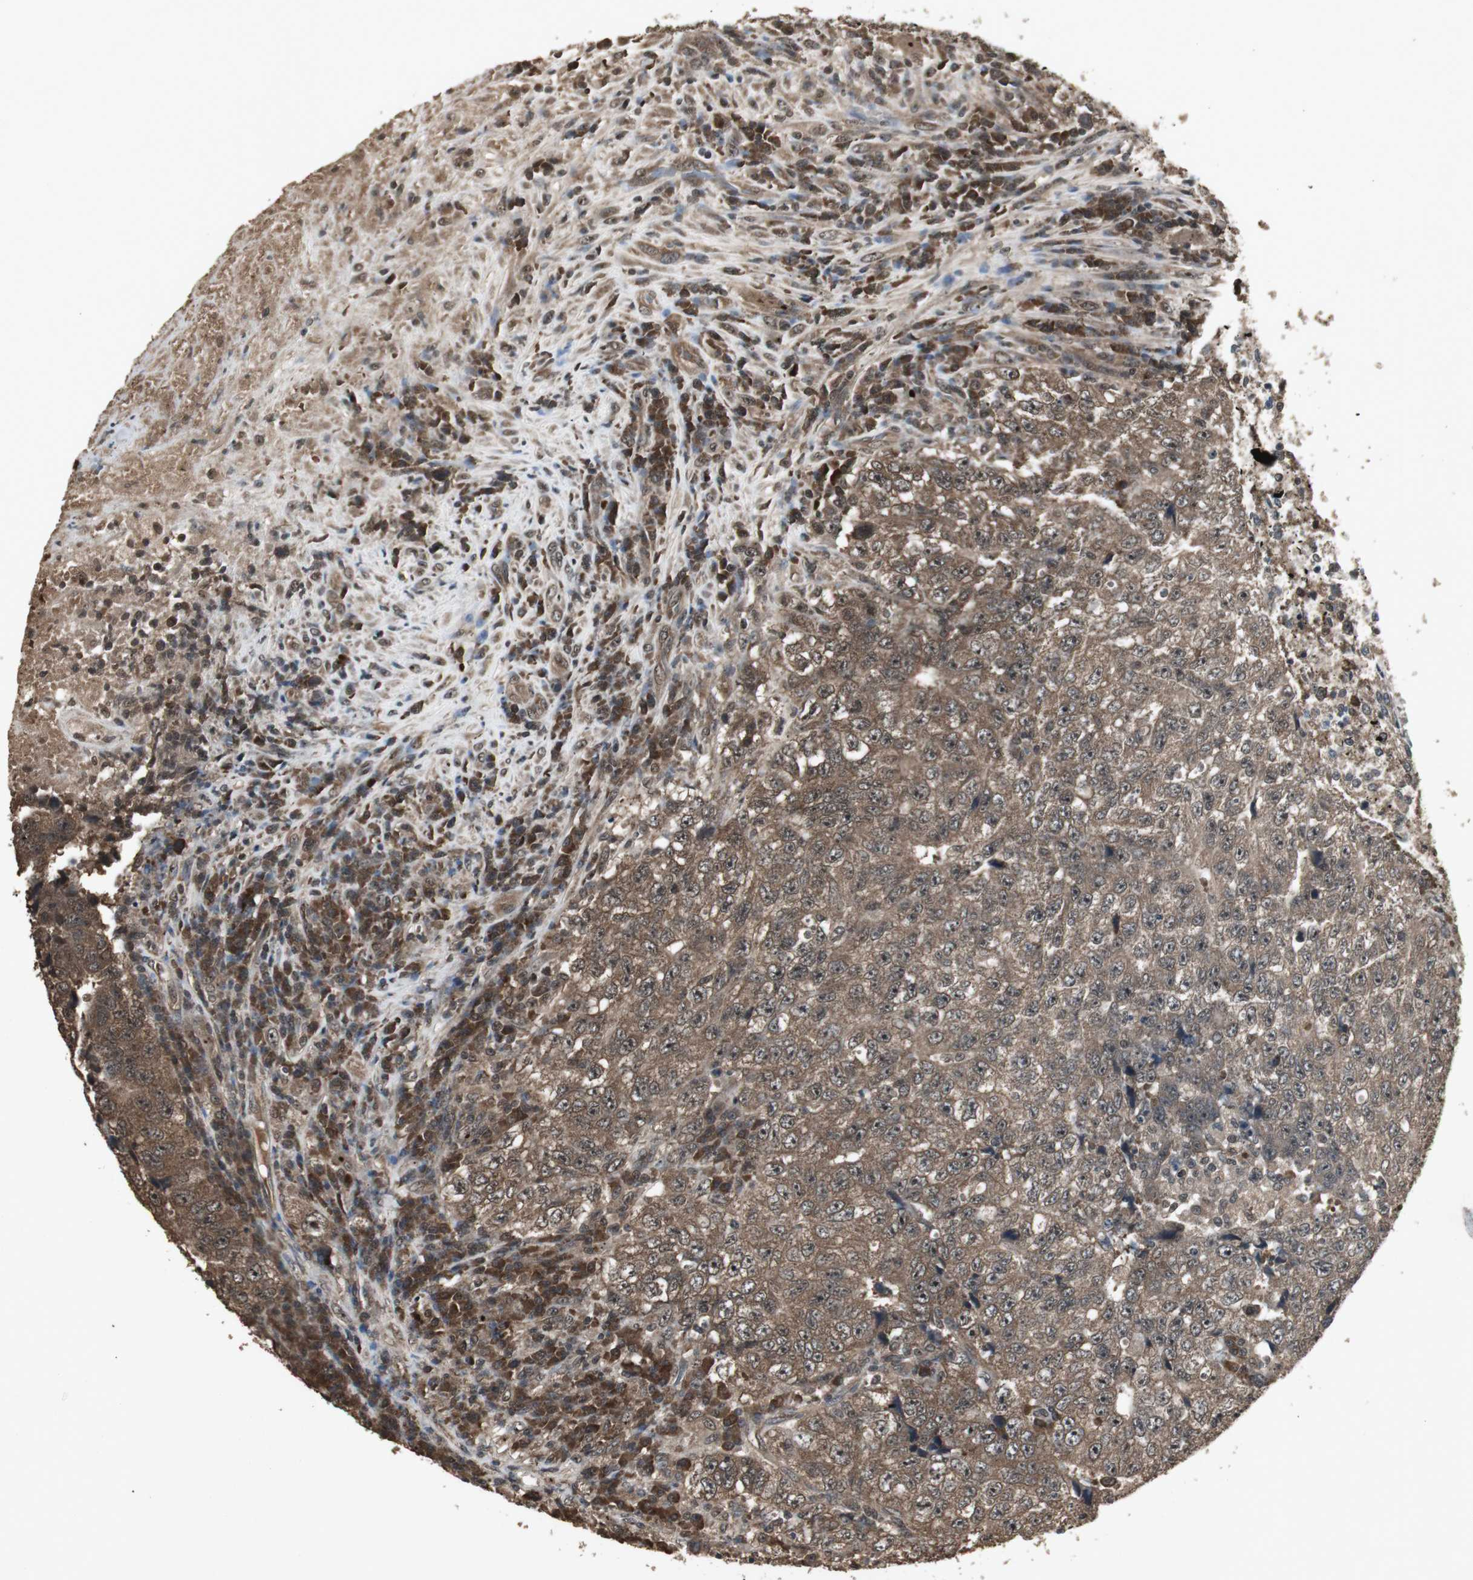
{"staining": {"intensity": "moderate", "quantity": ">75%", "location": "cytoplasmic/membranous"}, "tissue": "testis cancer", "cell_type": "Tumor cells", "image_type": "cancer", "snomed": [{"axis": "morphology", "description": "Necrosis, NOS"}, {"axis": "morphology", "description": "Carcinoma, Embryonal, NOS"}, {"axis": "topography", "description": "Testis"}], "caption": "A medium amount of moderate cytoplasmic/membranous positivity is appreciated in about >75% of tumor cells in testis embryonal carcinoma tissue.", "gene": "EMX1", "patient": {"sex": "male", "age": 19}}